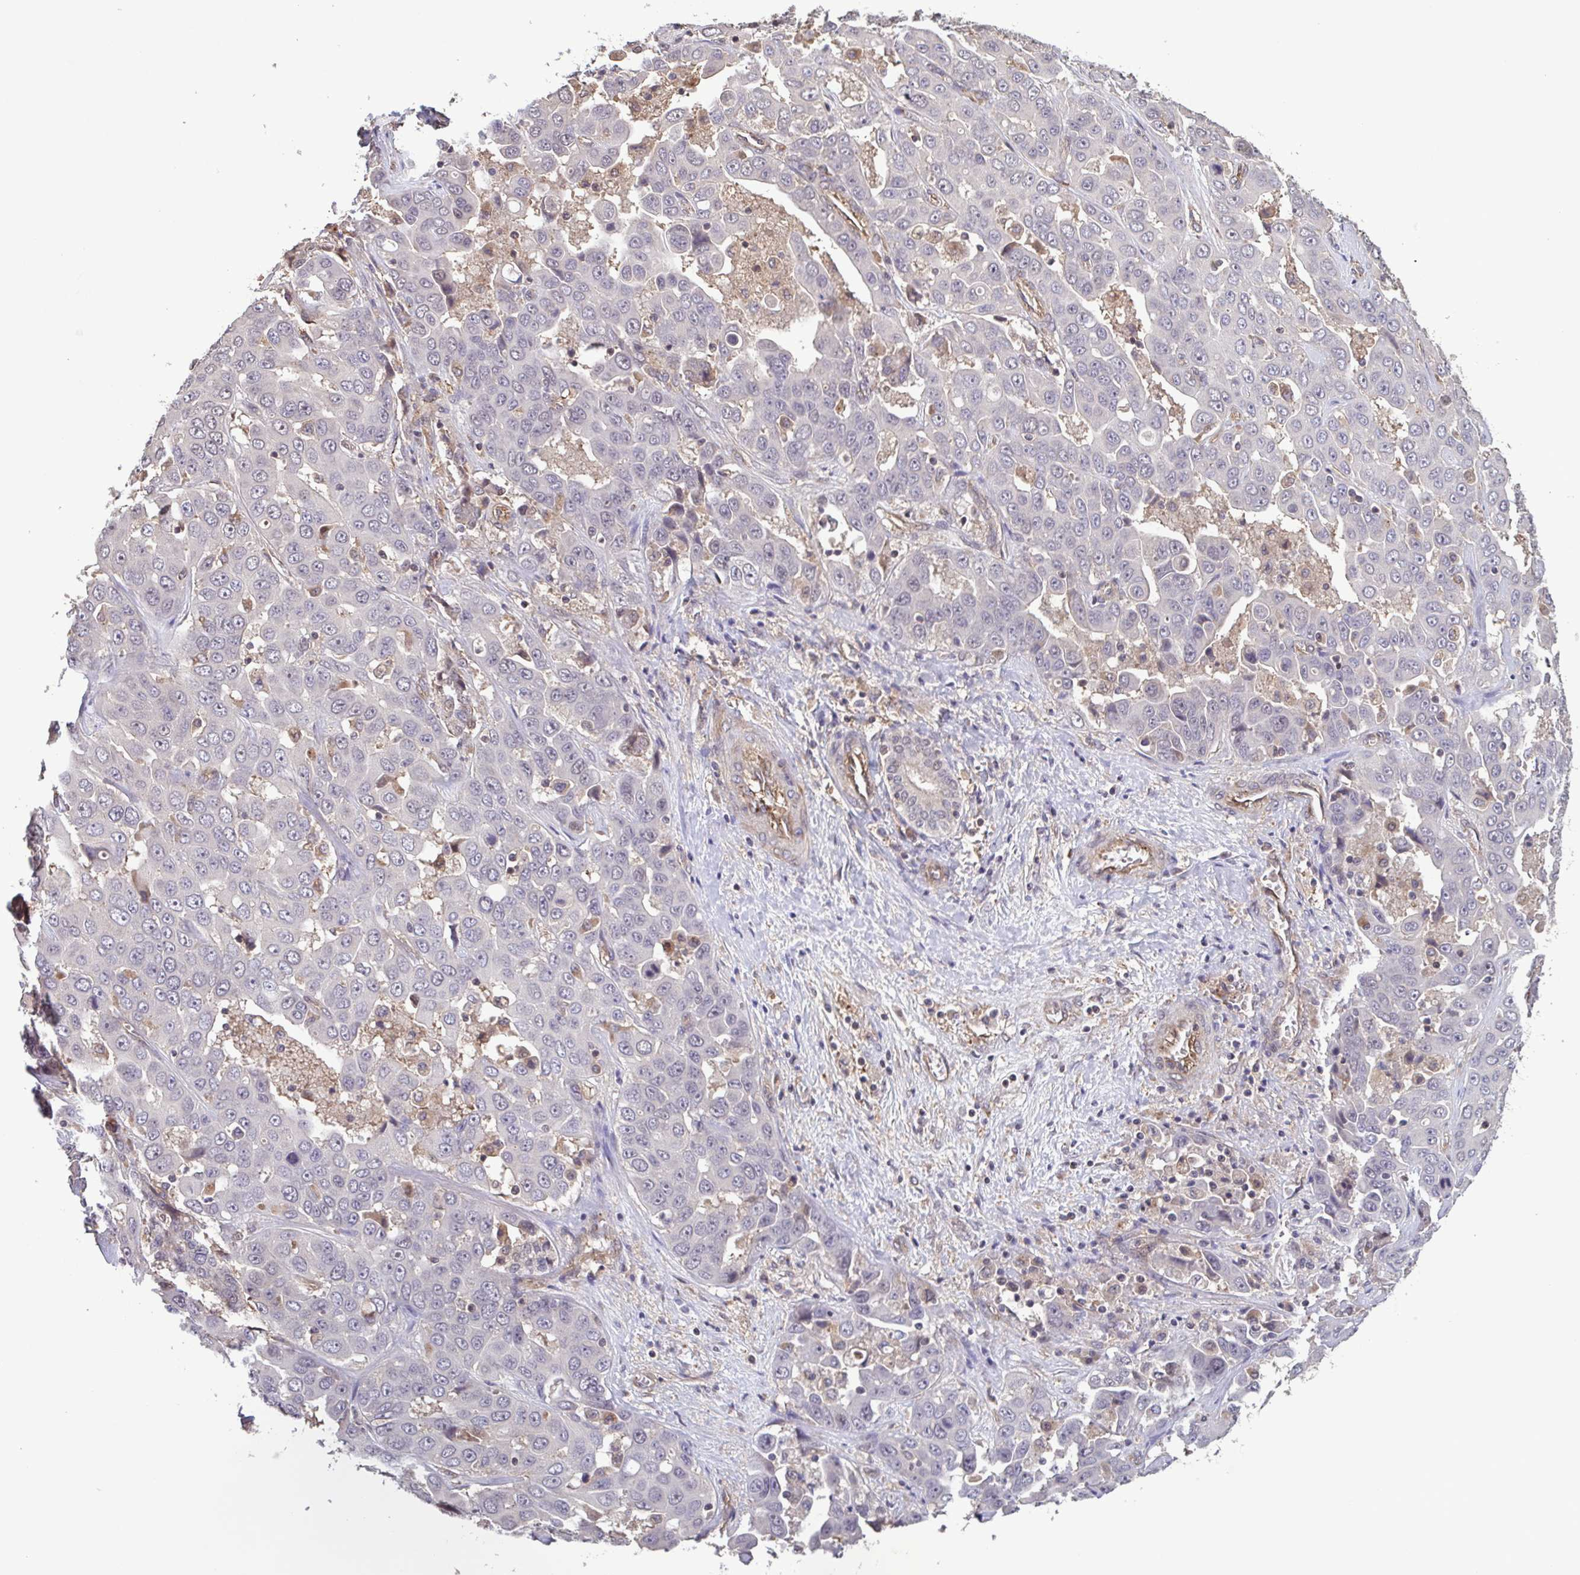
{"staining": {"intensity": "negative", "quantity": "none", "location": "none"}, "tissue": "liver cancer", "cell_type": "Tumor cells", "image_type": "cancer", "snomed": [{"axis": "morphology", "description": "Cholangiocarcinoma"}, {"axis": "topography", "description": "Liver"}], "caption": "Micrograph shows no significant protein staining in tumor cells of liver cancer (cholangiocarcinoma). (Brightfield microscopy of DAB (3,3'-diaminobenzidine) immunohistochemistry at high magnification).", "gene": "ZNF200", "patient": {"sex": "female", "age": 52}}